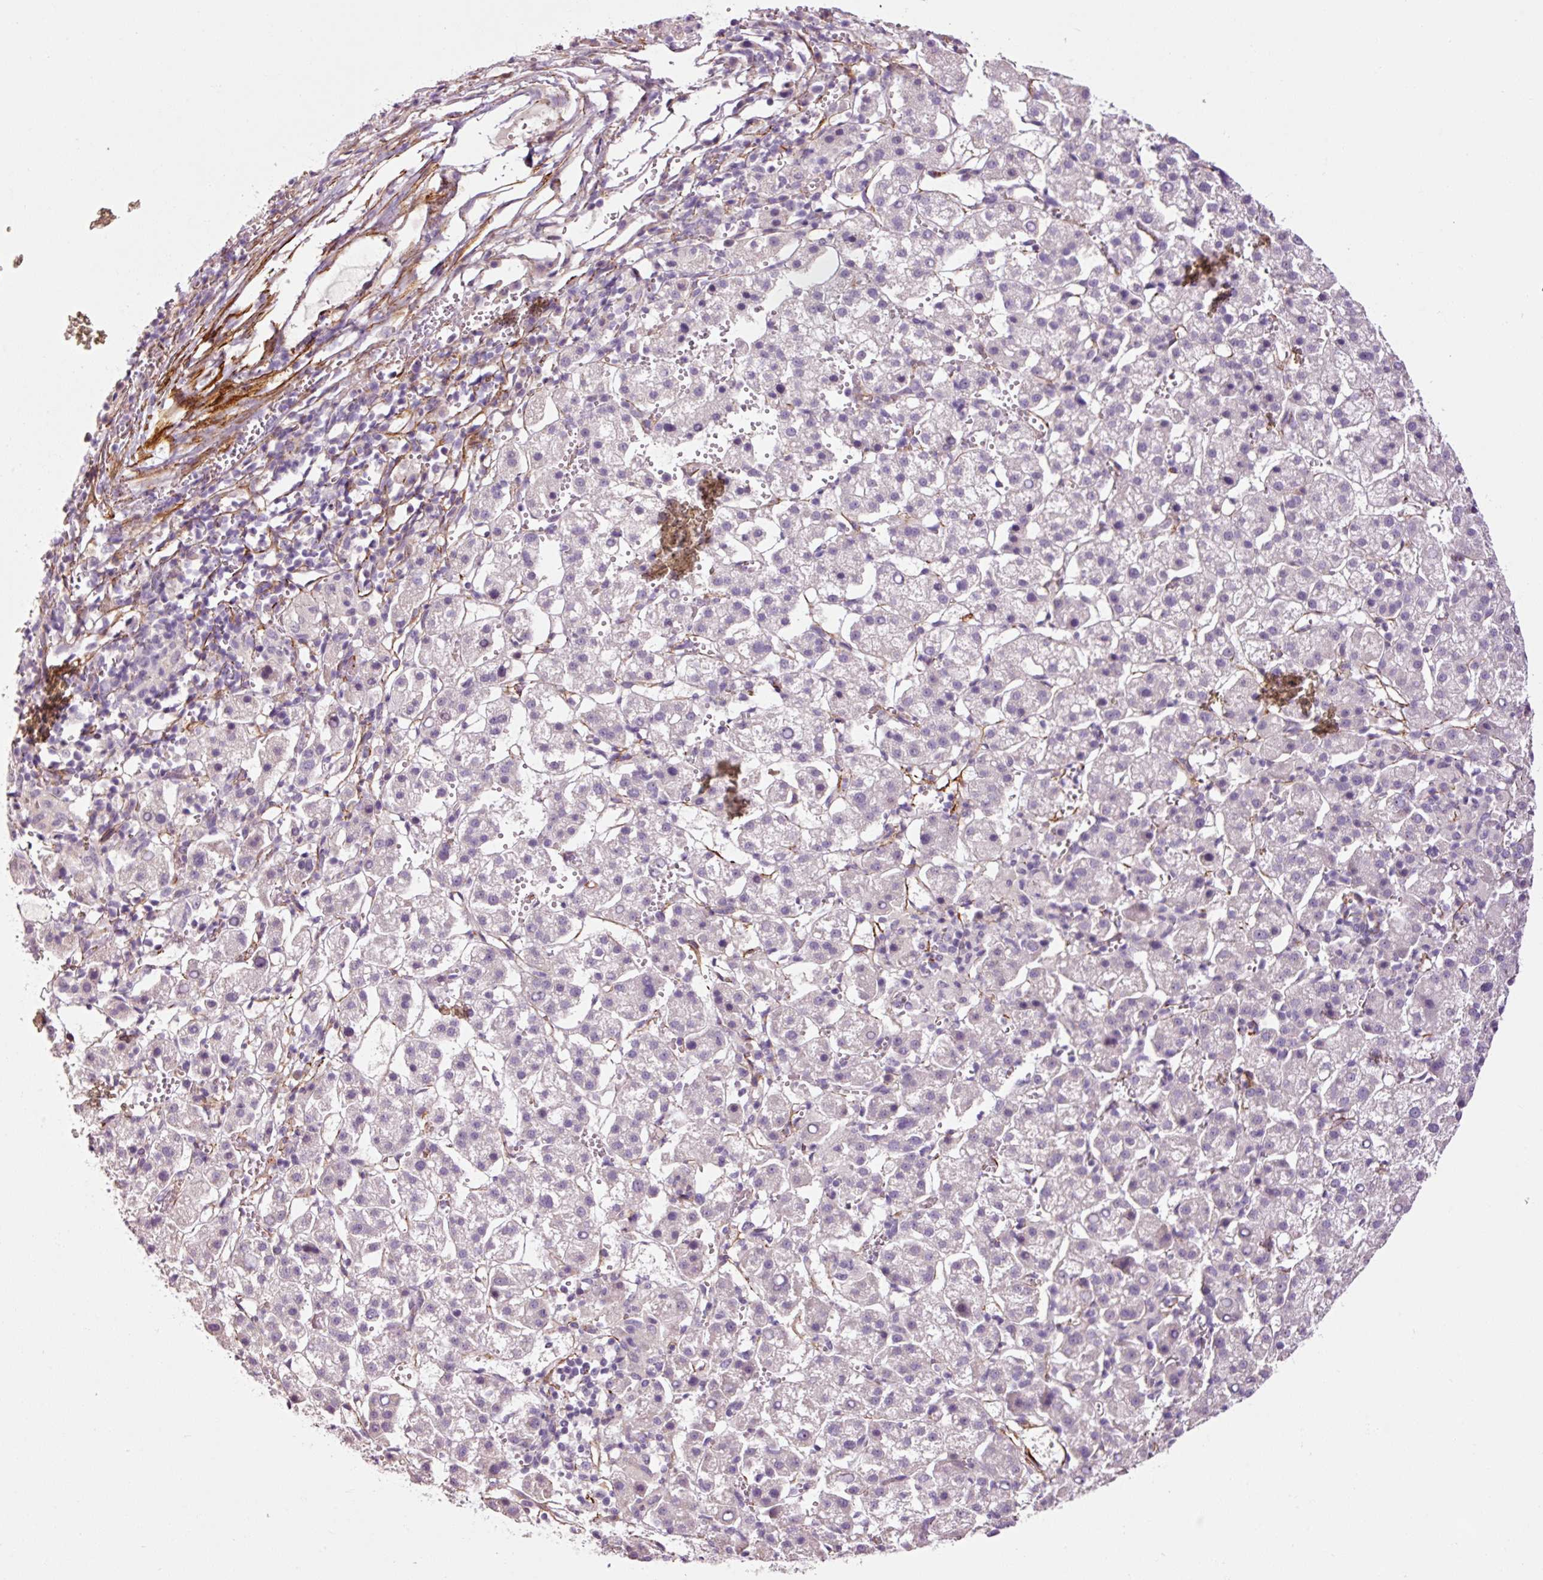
{"staining": {"intensity": "negative", "quantity": "none", "location": "none"}, "tissue": "liver cancer", "cell_type": "Tumor cells", "image_type": "cancer", "snomed": [{"axis": "morphology", "description": "Carcinoma, Hepatocellular, NOS"}, {"axis": "topography", "description": "Liver"}], "caption": "There is no significant expression in tumor cells of liver cancer.", "gene": "ANKRD20A1", "patient": {"sex": "female", "age": 58}}